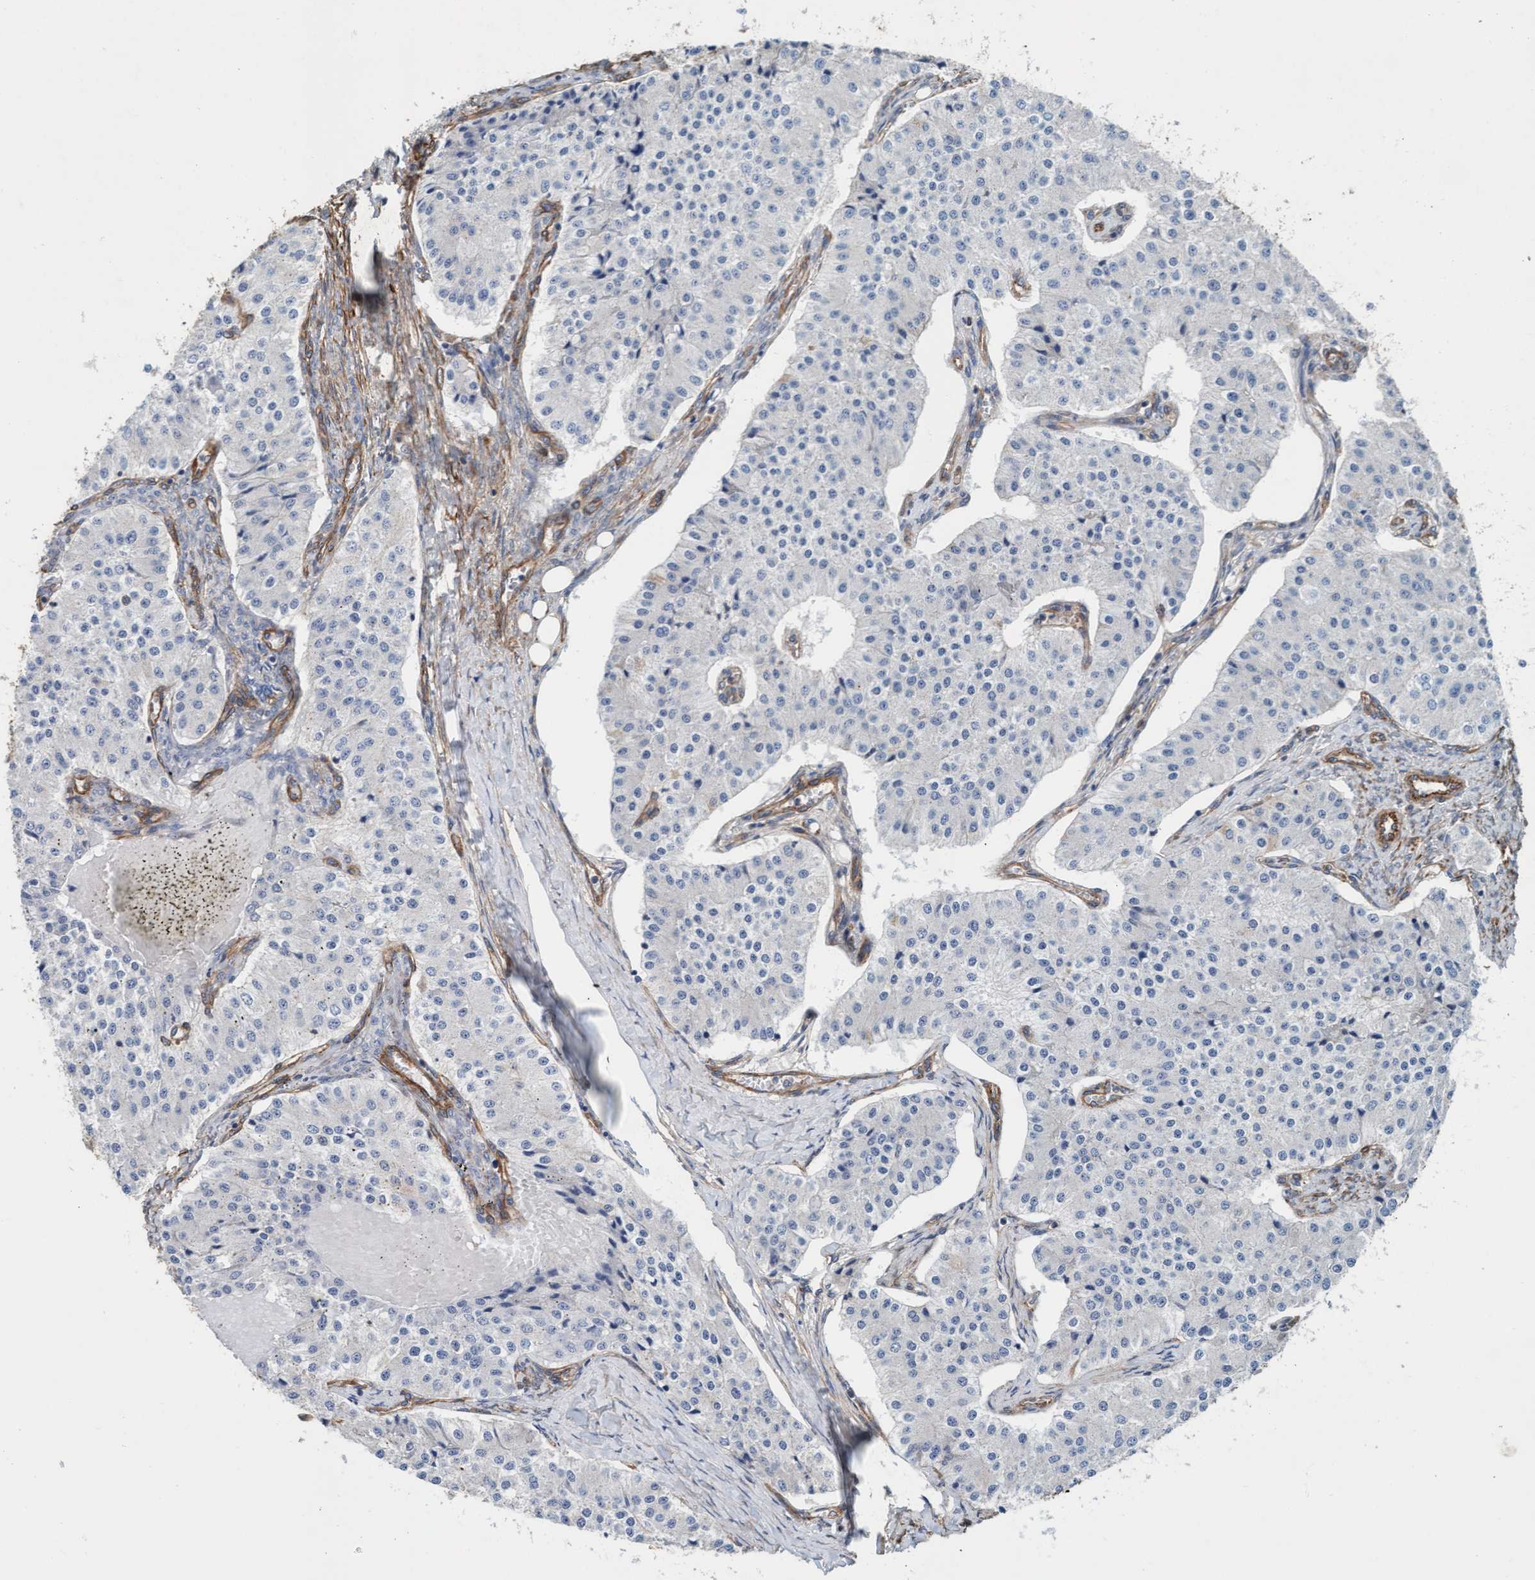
{"staining": {"intensity": "negative", "quantity": "none", "location": "none"}, "tissue": "carcinoid", "cell_type": "Tumor cells", "image_type": "cancer", "snomed": [{"axis": "morphology", "description": "Carcinoid, malignant, NOS"}, {"axis": "topography", "description": "Colon"}], "caption": "Immunohistochemistry histopathology image of human carcinoid stained for a protein (brown), which demonstrates no expression in tumor cells.", "gene": "STXBP4", "patient": {"sex": "female", "age": 52}}